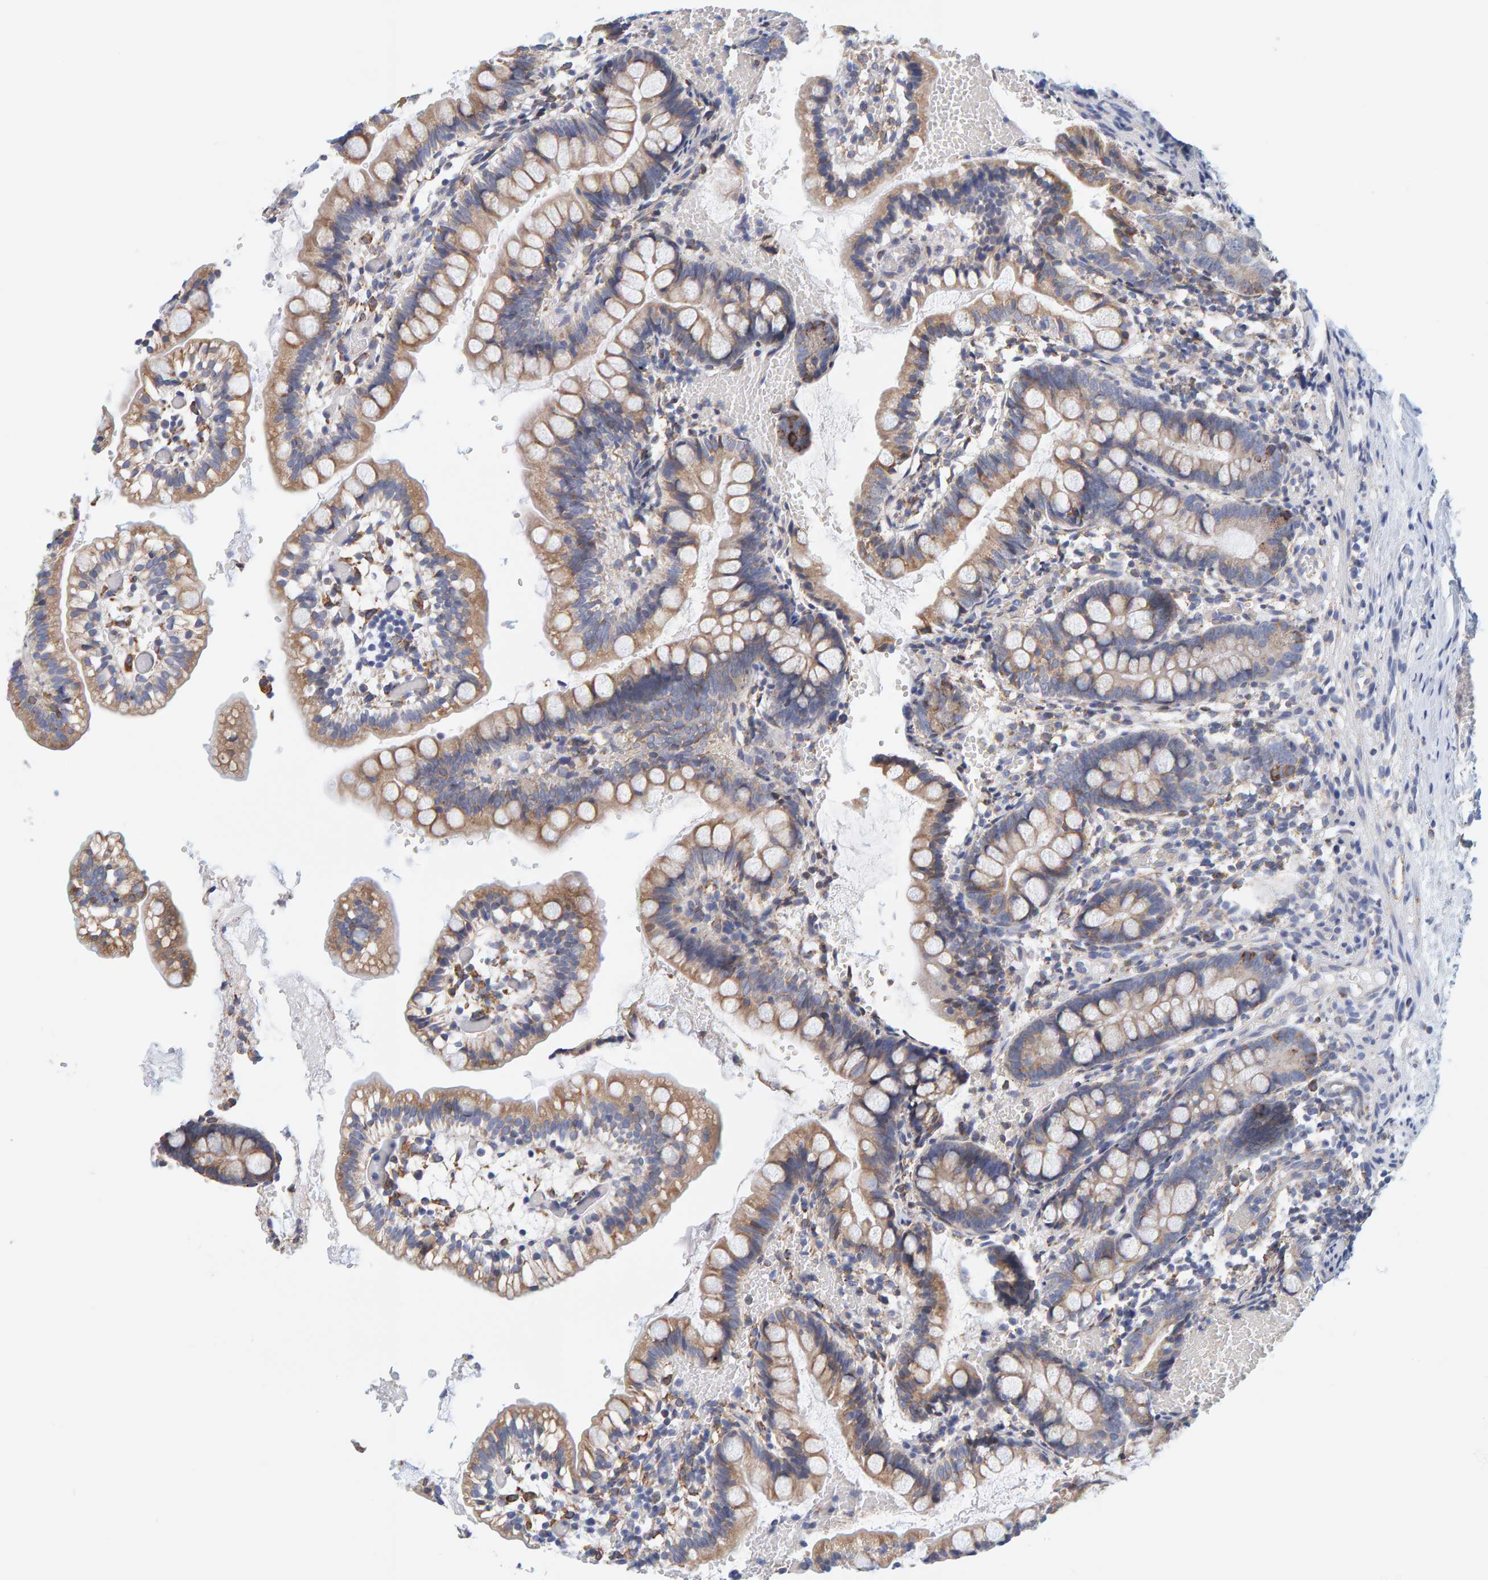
{"staining": {"intensity": "moderate", "quantity": ">75%", "location": "cytoplasmic/membranous"}, "tissue": "small intestine", "cell_type": "Glandular cells", "image_type": "normal", "snomed": [{"axis": "morphology", "description": "Normal tissue, NOS"}, {"axis": "morphology", "description": "Developmental malformation"}, {"axis": "topography", "description": "Small intestine"}], "caption": "Small intestine stained for a protein (brown) demonstrates moderate cytoplasmic/membranous positive expression in approximately >75% of glandular cells.", "gene": "SGPL1", "patient": {"sex": "male"}}